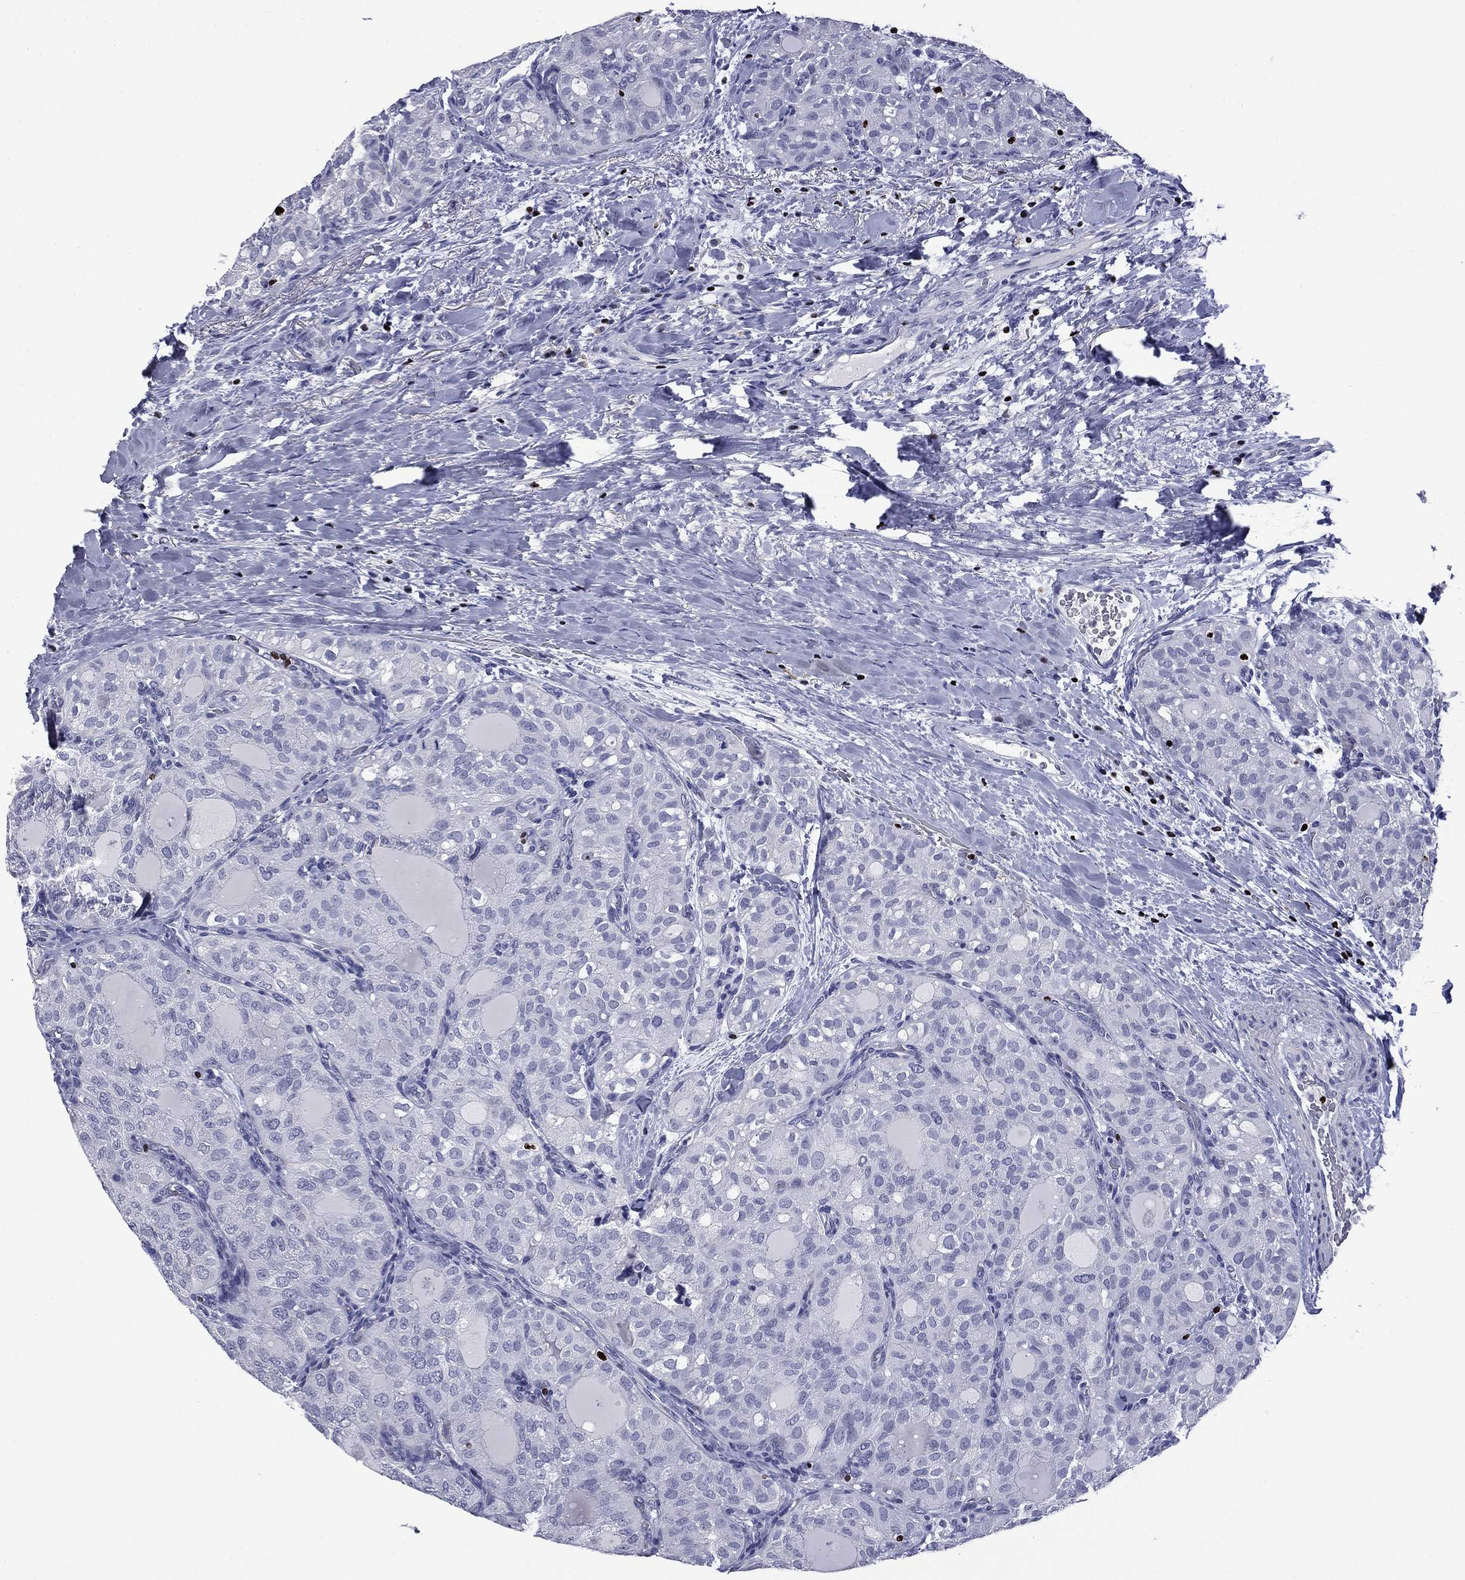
{"staining": {"intensity": "negative", "quantity": "none", "location": "none"}, "tissue": "thyroid cancer", "cell_type": "Tumor cells", "image_type": "cancer", "snomed": [{"axis": "morphology", "description": "Follicular adenoma carcinoma, NOS"}, {"axis": "topography", "description": "Thyroid gland"}], "caption": "This is a histopathology image of immunohistochemistry (IHC) staining of thyroid cancer (follicular adenoma carcinoma), which shows no expression in tumor cells.", "gene": "IKZF3", "patient": {"sex": "male", "age": 75}}